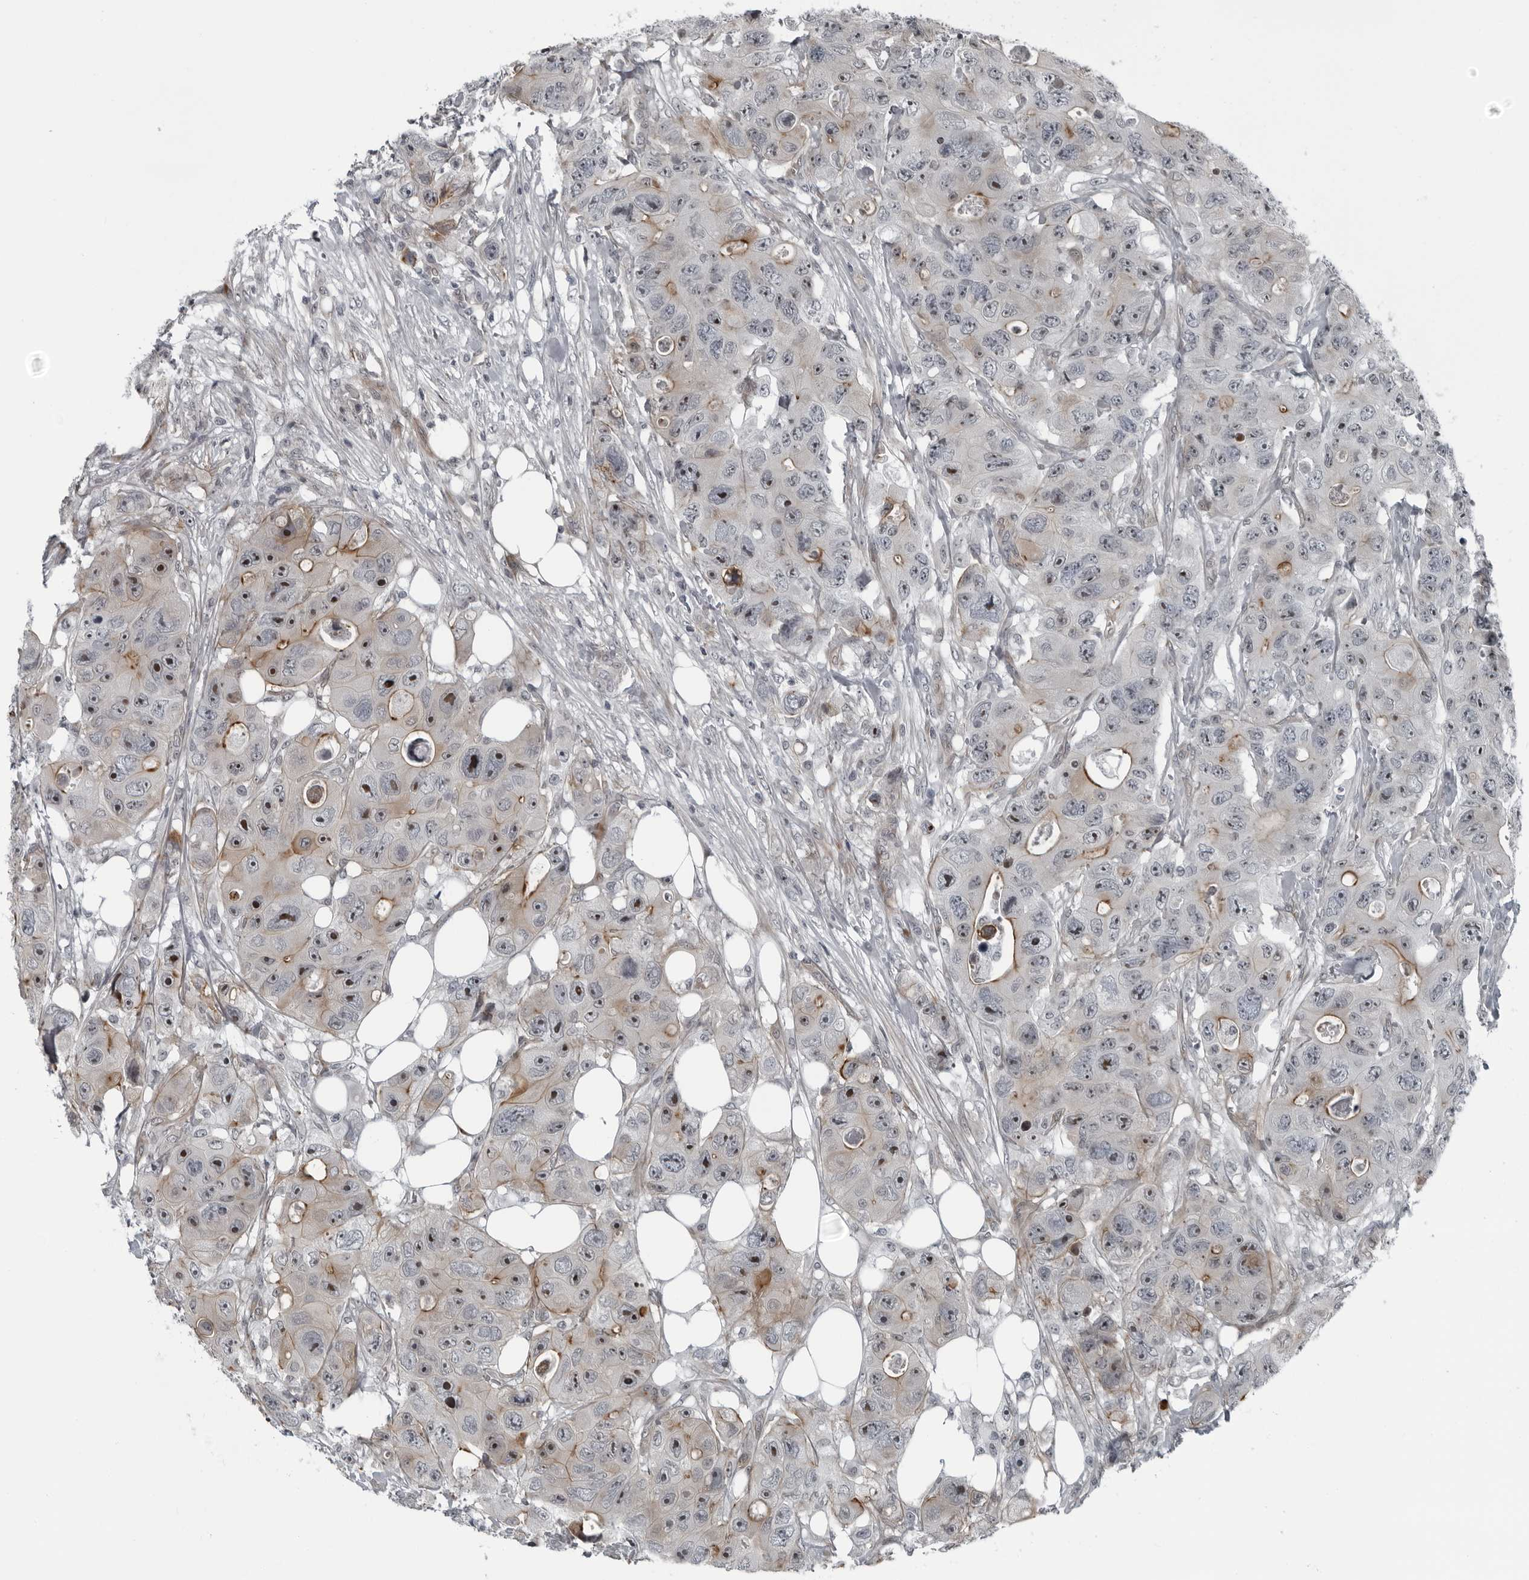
{"staining": {"intensity": "moderate", "quantity": "25%-75%", "location": "cytoplasmic/membranous,nuclear"}, "tissue": "colorectal cancer", "cell_type": "Tumor cells", "image_type": "cancer", "snomed": [{"axis": "morphology", "description": "Adenocarcinoma, NOS"}, {"axis": "topography", "description": "Colon"}], "caption": "Immunohistochemistry histopathology image of colorectal cancer (adenocarcinoma) stained for a protein (brown), which exhibits medium levels of moderate cytoplasmic/membranous and nuclear positivity in approximately 25%-75% of tumor cells.", "gene": "FAM102B", "patient": {"sex": "female", "age": 46}}